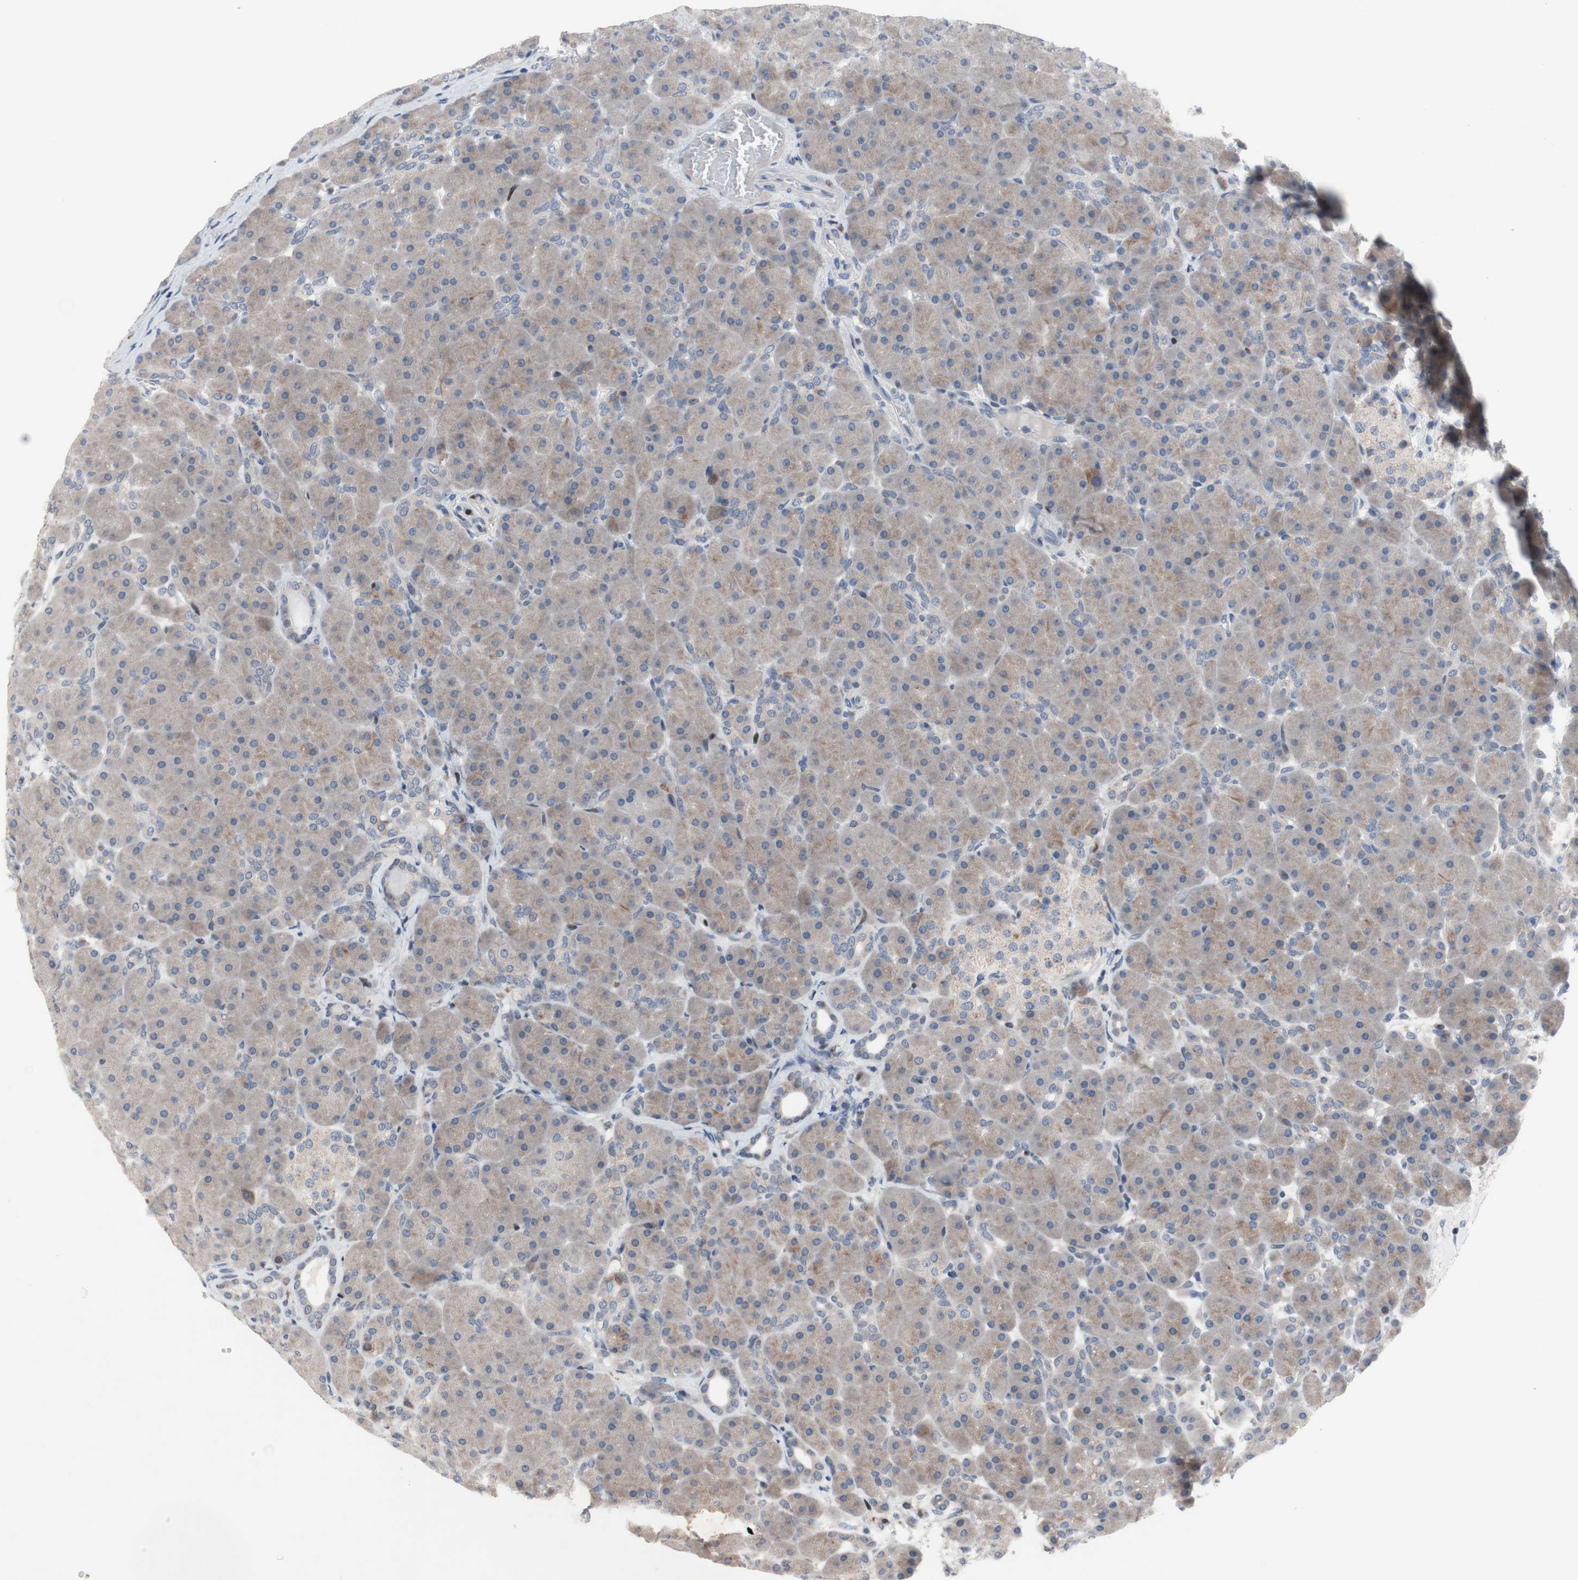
{"staining": {"intensity": "weak", "quantity": ">75%", "location": "cytoplasmic/membranous"}, "tissue": "pancreas", "cell_type": "Exocrine glandular cells", "image_type": "normal", "snomed": [{"axis": "morphology", "description": "Normal tissue, NOS"}, {"axis": "topography", "description": "Pancreas"}], "caption": "Pancreas stained with a brown dye exhibits weak cytoplasmic/membranous positive positivity in approximately >75% of exocrine glandular cells.", "gene": "MUTYH", "patient": {"sex": "male", "age": 66}}